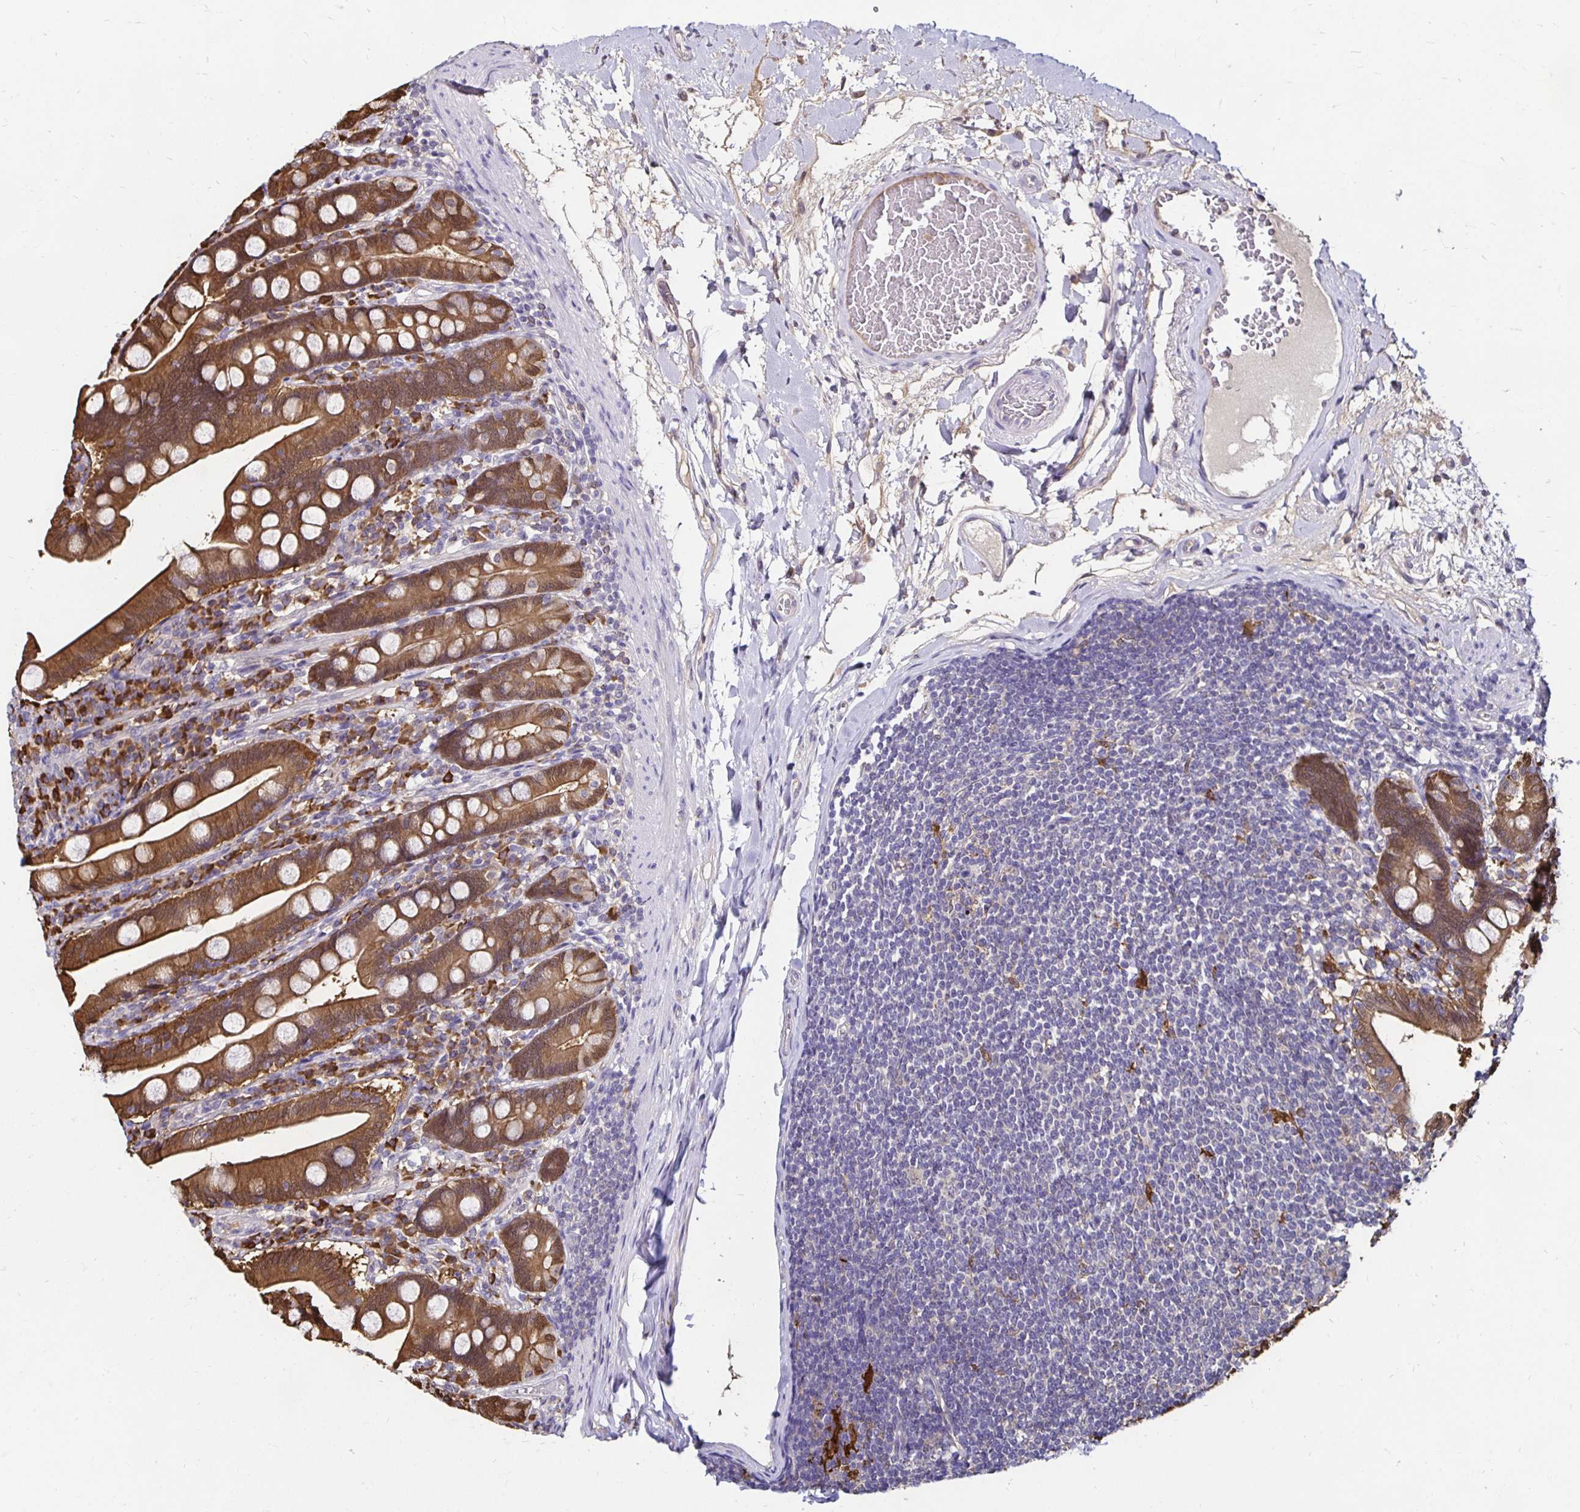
{"staining": {"intensity": "moderate", "quantity": ">75%", "location": "cytoplasmic/membranous"}, "tissue": "duodenum", "cell_type": "Glandular cells", "image_type": "normal", "snomed": [{"axis": "morphology", "description": "Normal tissue, NOS"}, {"axis": "topography", "description": "Duodenum"}], "caption": "Immunohistochemical staining of unremarkable duodenum exhibits >75% levels of moderate cytoplasmic/membranous protein staining in approximately >75% of glandular cells.", "gene": "TXN", "patient": {"sex": "female", "age": 67}}